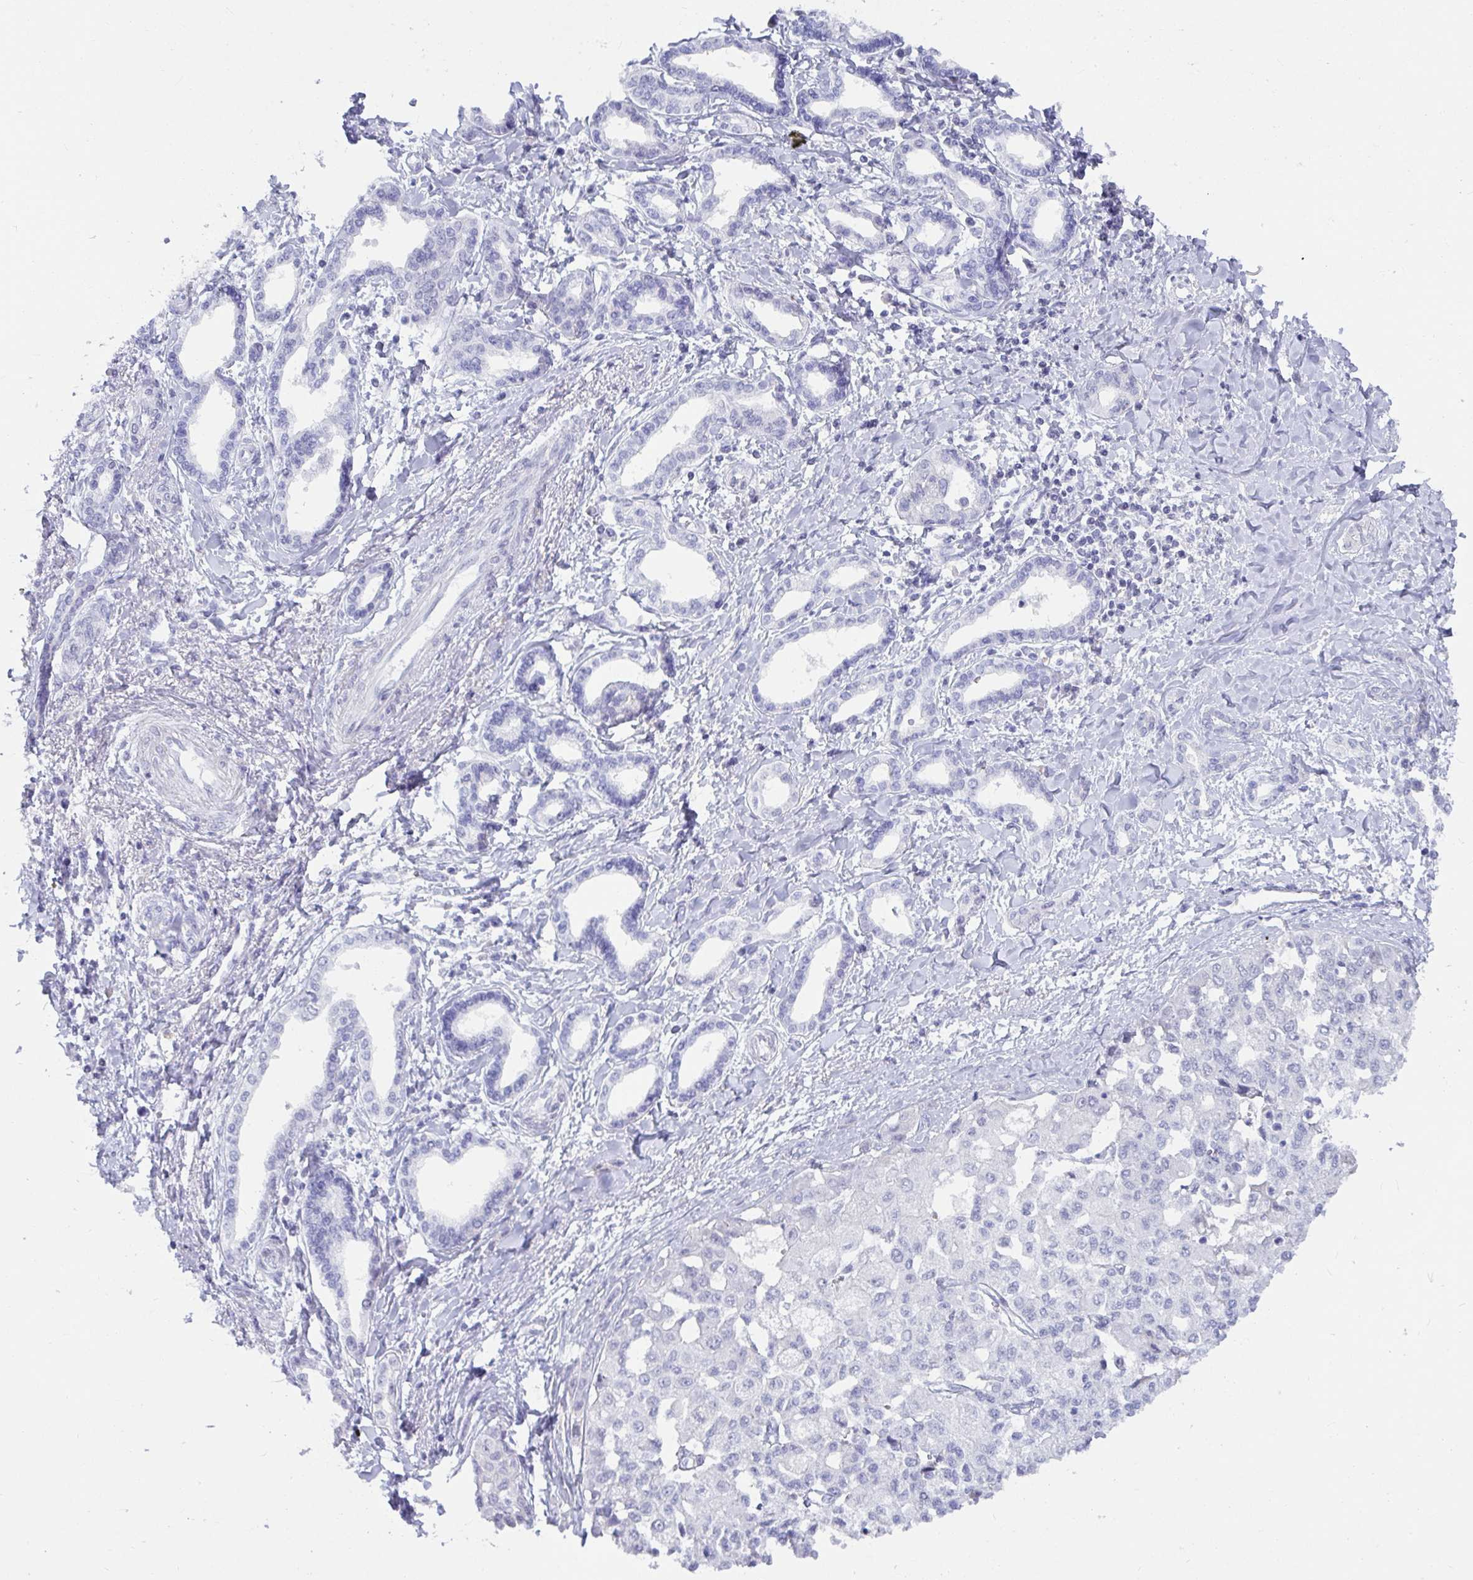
{"staining": {"intensity": "negative", "quantity": "none", "location": "none"}, "tissue": "liver cancer", "cell_type": "Tumor cells", "image_type": "cancer", "snomed": [{"axis": "morphology", "description": "Cholangiocarcinoma"}, {"axis": "topography", "description": "Liver"}], "caption": "Cholangiocarcinoma (liver) was stained to show a protein in brown. There is no significant positivity in tumor cells.", "gene": "NPY", "patient": {"sex": "female", "age": 77}}